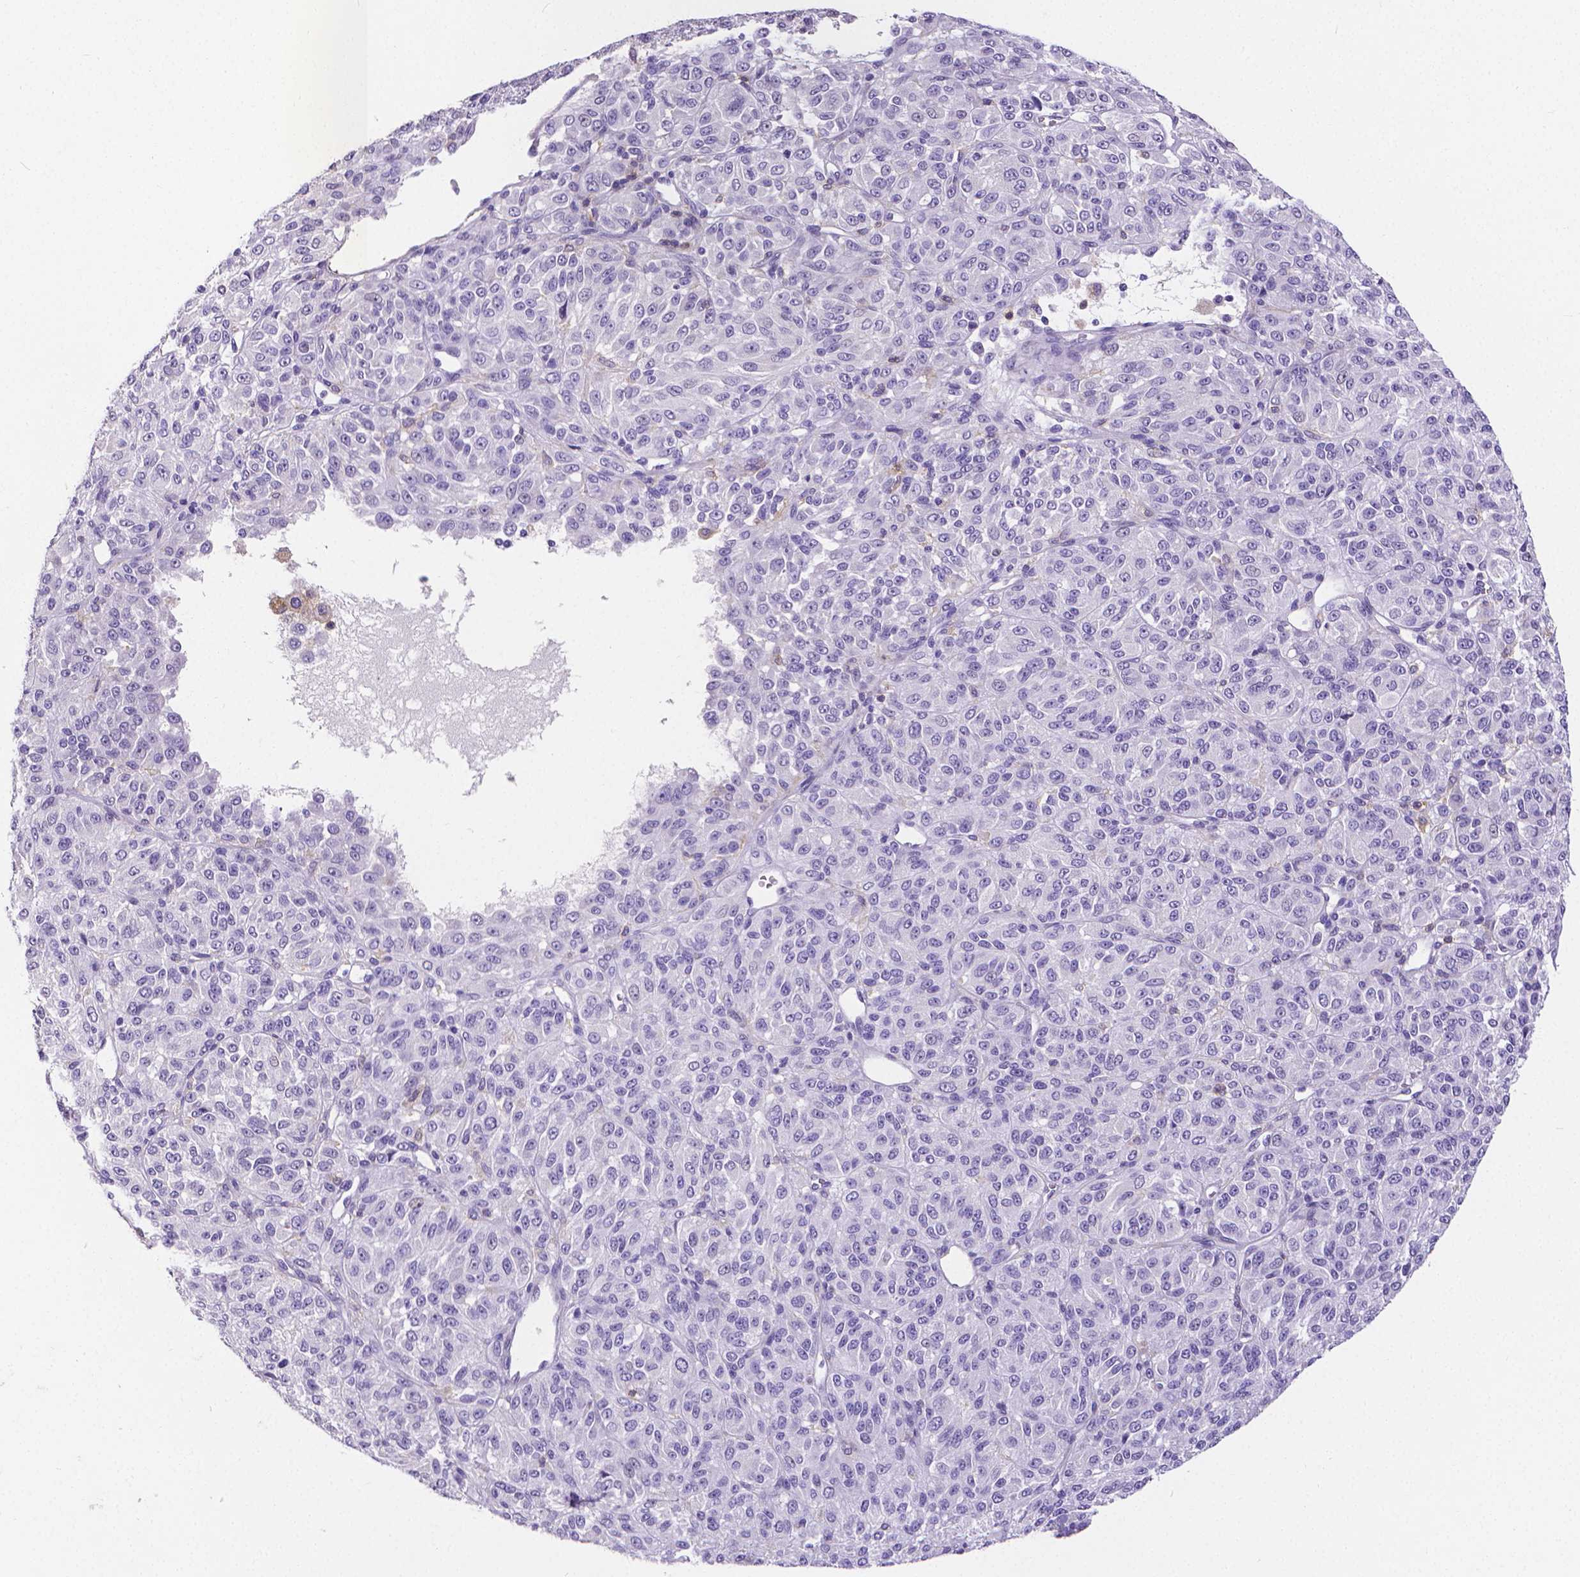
{"staining": {"intensity": "negative", "quantity": "none", "location": "none"}, "tissue": "melanoma", "cell_type": "Tumor cells", "image_type": "cancer", "snomed": [{"axis": "morphology", "description": "Malignant melanoma, Metastatic site"}, {"axis": "topography", "description": "Brain"}], "caption": "DAB (3,3'-diaminobenzidine) immunohistochemical staining of human melanoma demonstrates no significant positivity in tumor cells. (Stains: DAB immunohistochemistry with hematoxylin counter stain, Microscopy: brightfield microscopy at high magnification).", "gene": "CD4", "patient": {"sex": "female", "age": 56}}